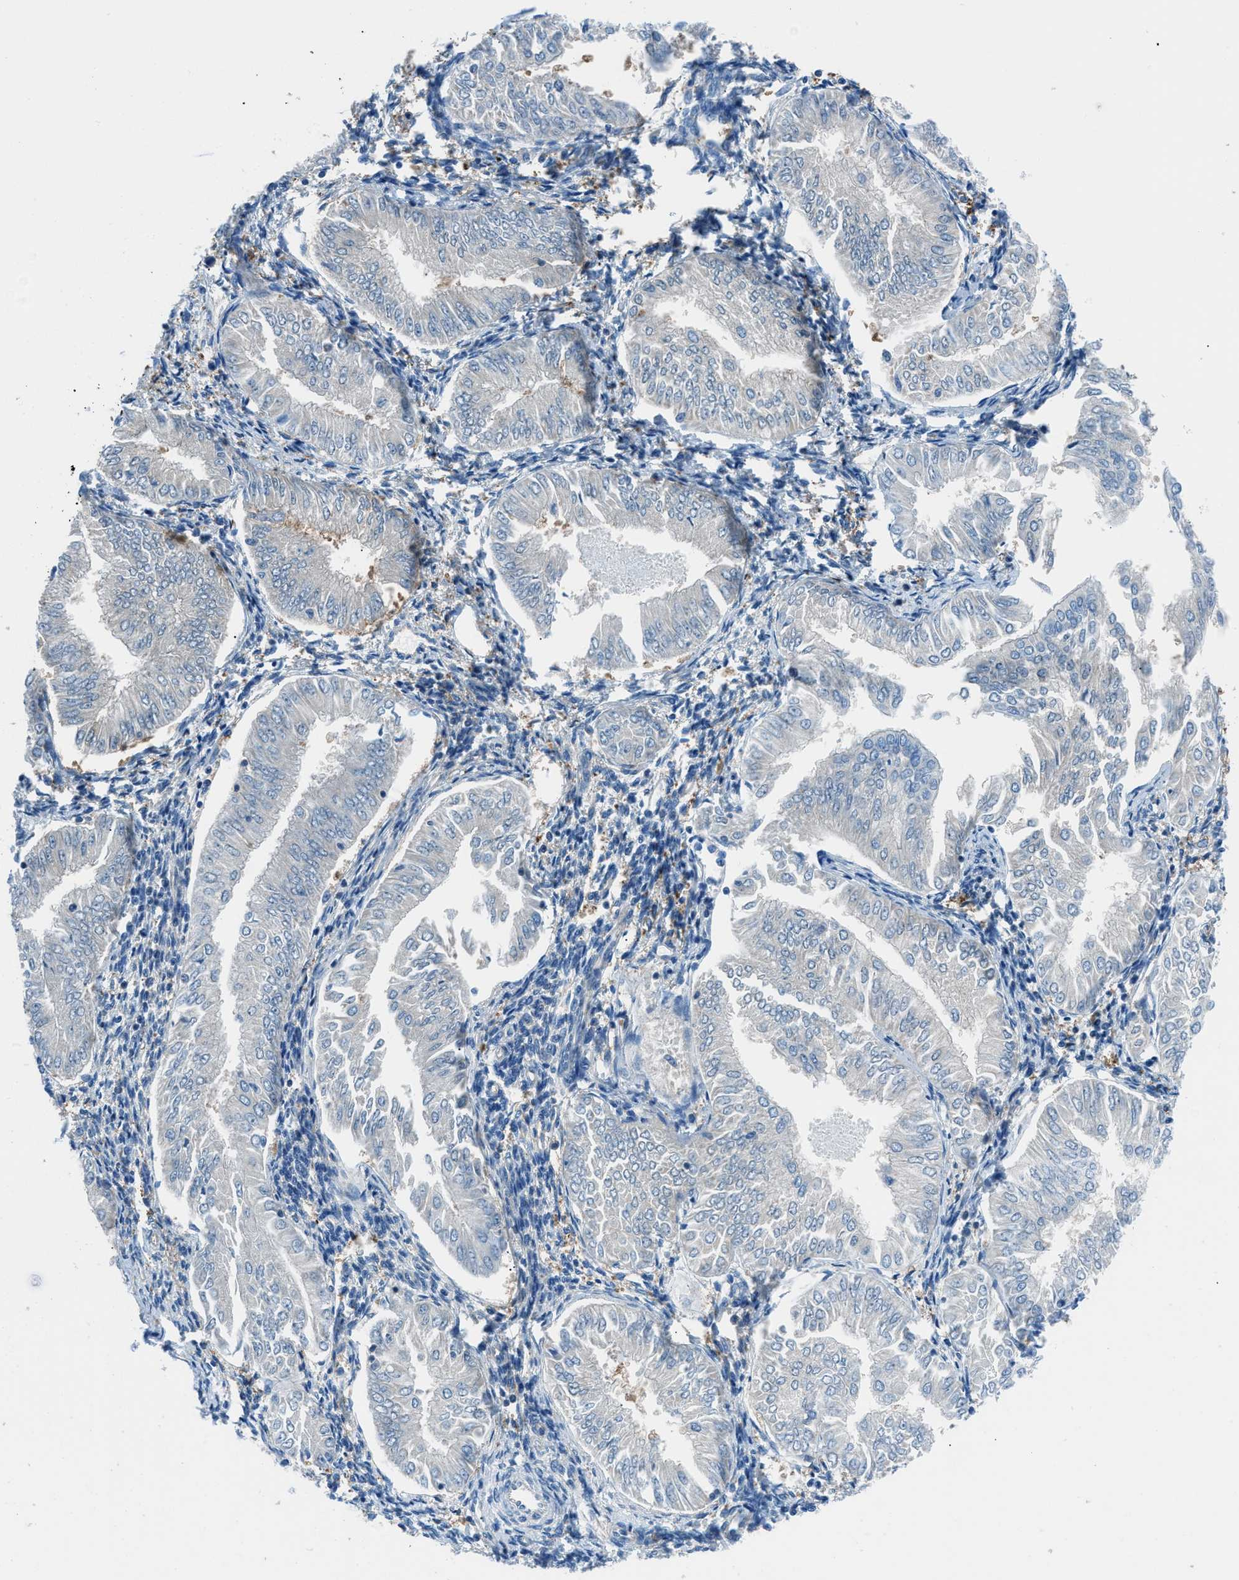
{"staining": {"intensity": "negative", "quantity": "none", "location": "none"}, "tissue": "endometrial cancer", "cell_type": "Tumor cells", "image_type": "cancer", "snomed": [{"axis": "morphology", "description": "Adenocarcinoma, NOS"}, {"axis": "topography", "description": "Endometrium"}], "caption": "Immunohistochemistry (IHC) photomicrograph of neoplastic tissue: endometrial adenocarcinoma stained with DAB (3,3'-diaminobenzidine) demonstrates no significant protein expression in tumor cells.", "gene": "SARS1", "patient": {"sex": "female", "age": 53}}